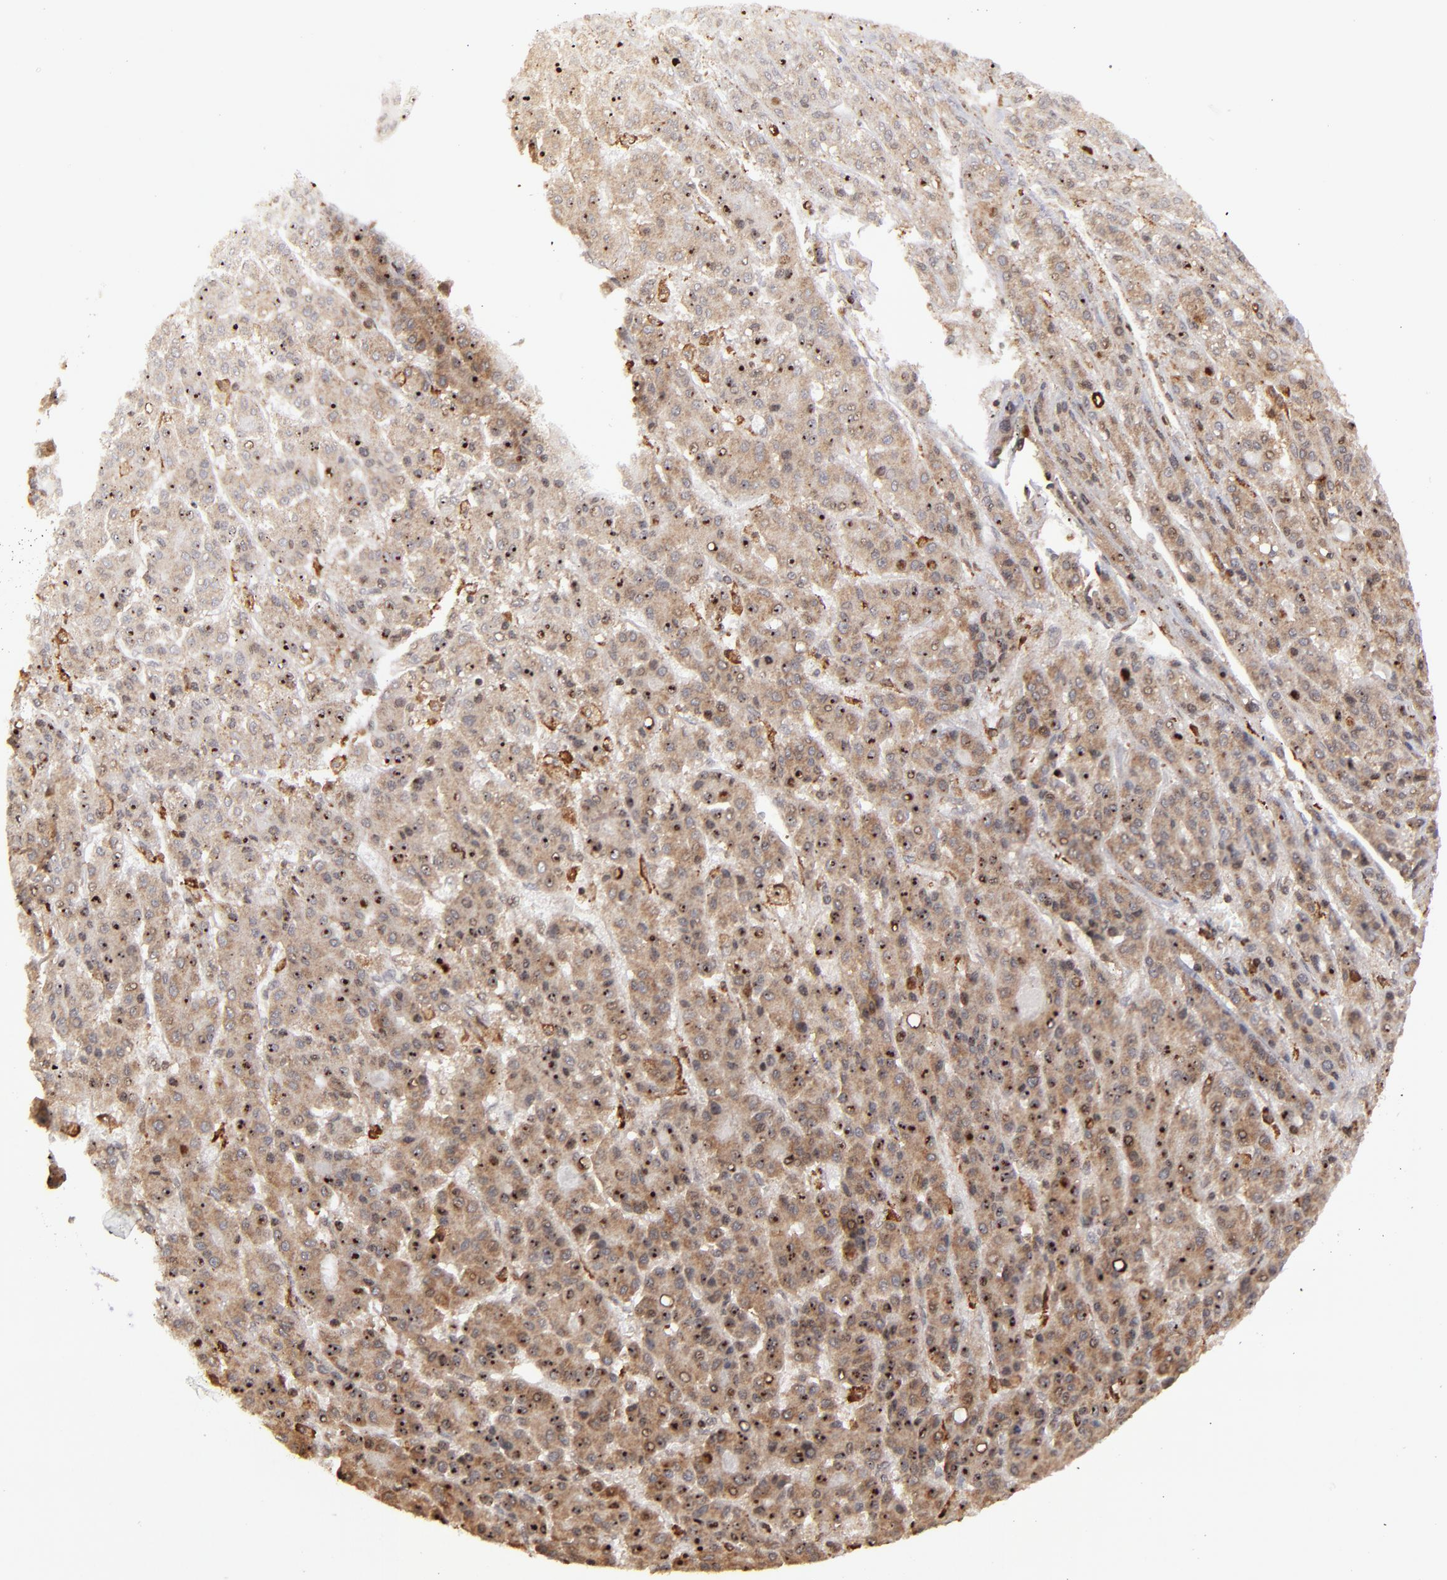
{"staining": {"intensity": "moderate", "quantity": ">75%", "location": "cytoplasmic/membranous,nuclear"}, "tissue": "liver cancer", "cell_type": "Tumor cells", "image_type": "cancer", "snomed": [{"axis": "morphology", "description": "Carcinoma, Hepatocellular, NOS"}, {"axis": "topography", "description": "Liver"}], "caption": "This histopathology image reveals immunohistochemistry (IHC) staining of human liver cancer, with medium moderate cytoplasmic/membranous and nuclear positivity in approximately >75% of tumor cells.", "gene": "RGS6", "patient": {"sex": "male", "age": 70}}